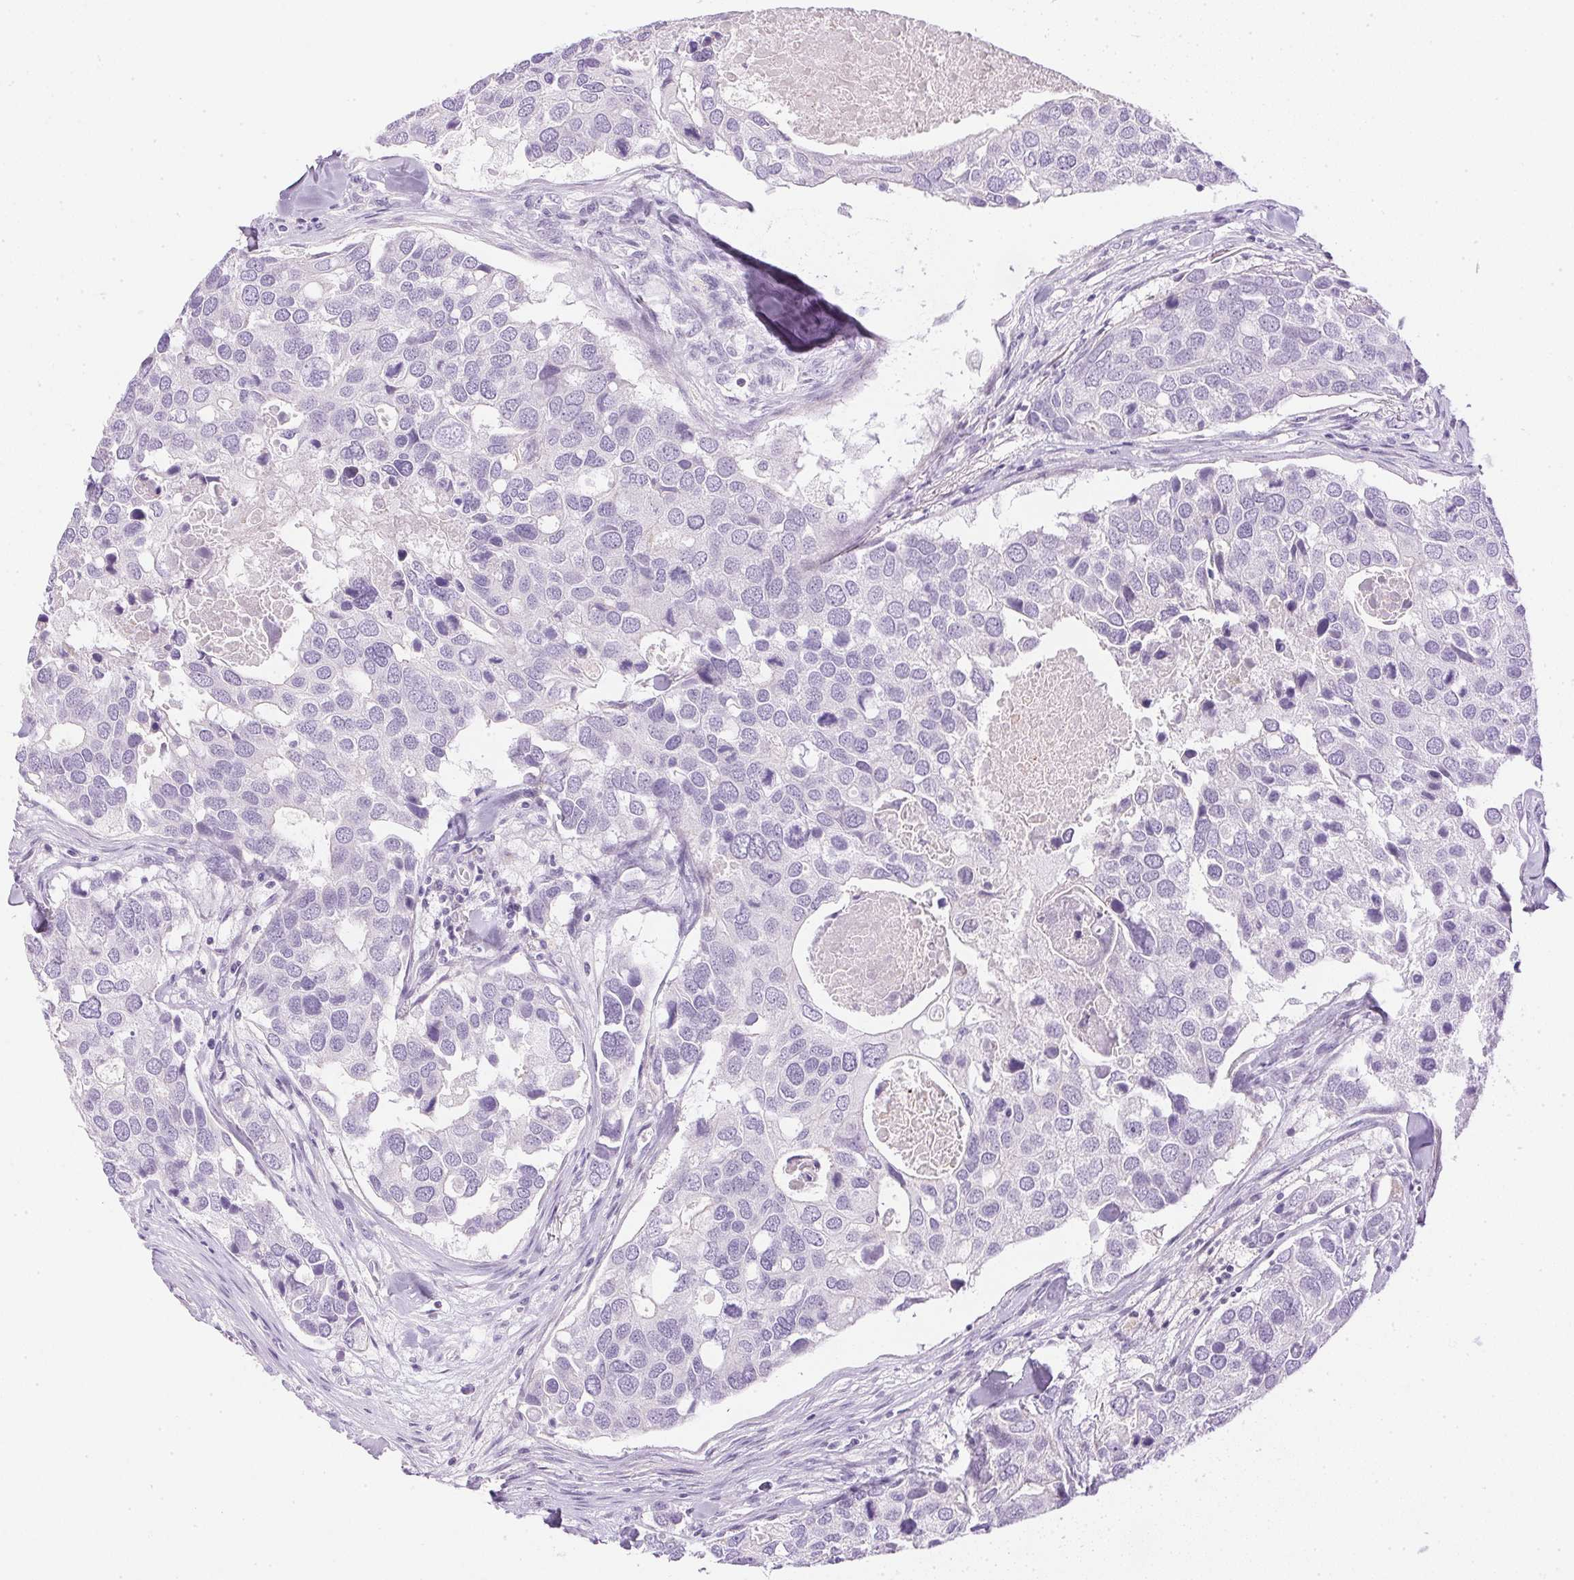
{"staining": {"intensity": "negative", "quantity": "none", "location": "none"}, "tissue": "breast cancer", "cell_type": "Tumor cells", "image_type": "cancer", "snomed": [{"axis": "morphology", "description": "Duct carcinoma"}, {"axis": "topography", "description": "Breast"}], "caption": "Immunohistochemistry histopathology image of human breast cancer stained for a protein (brown), which exhibits no staining in tumor cells.", "gene": "CTRL", "patient": {"sex": "female", "age": 83}}